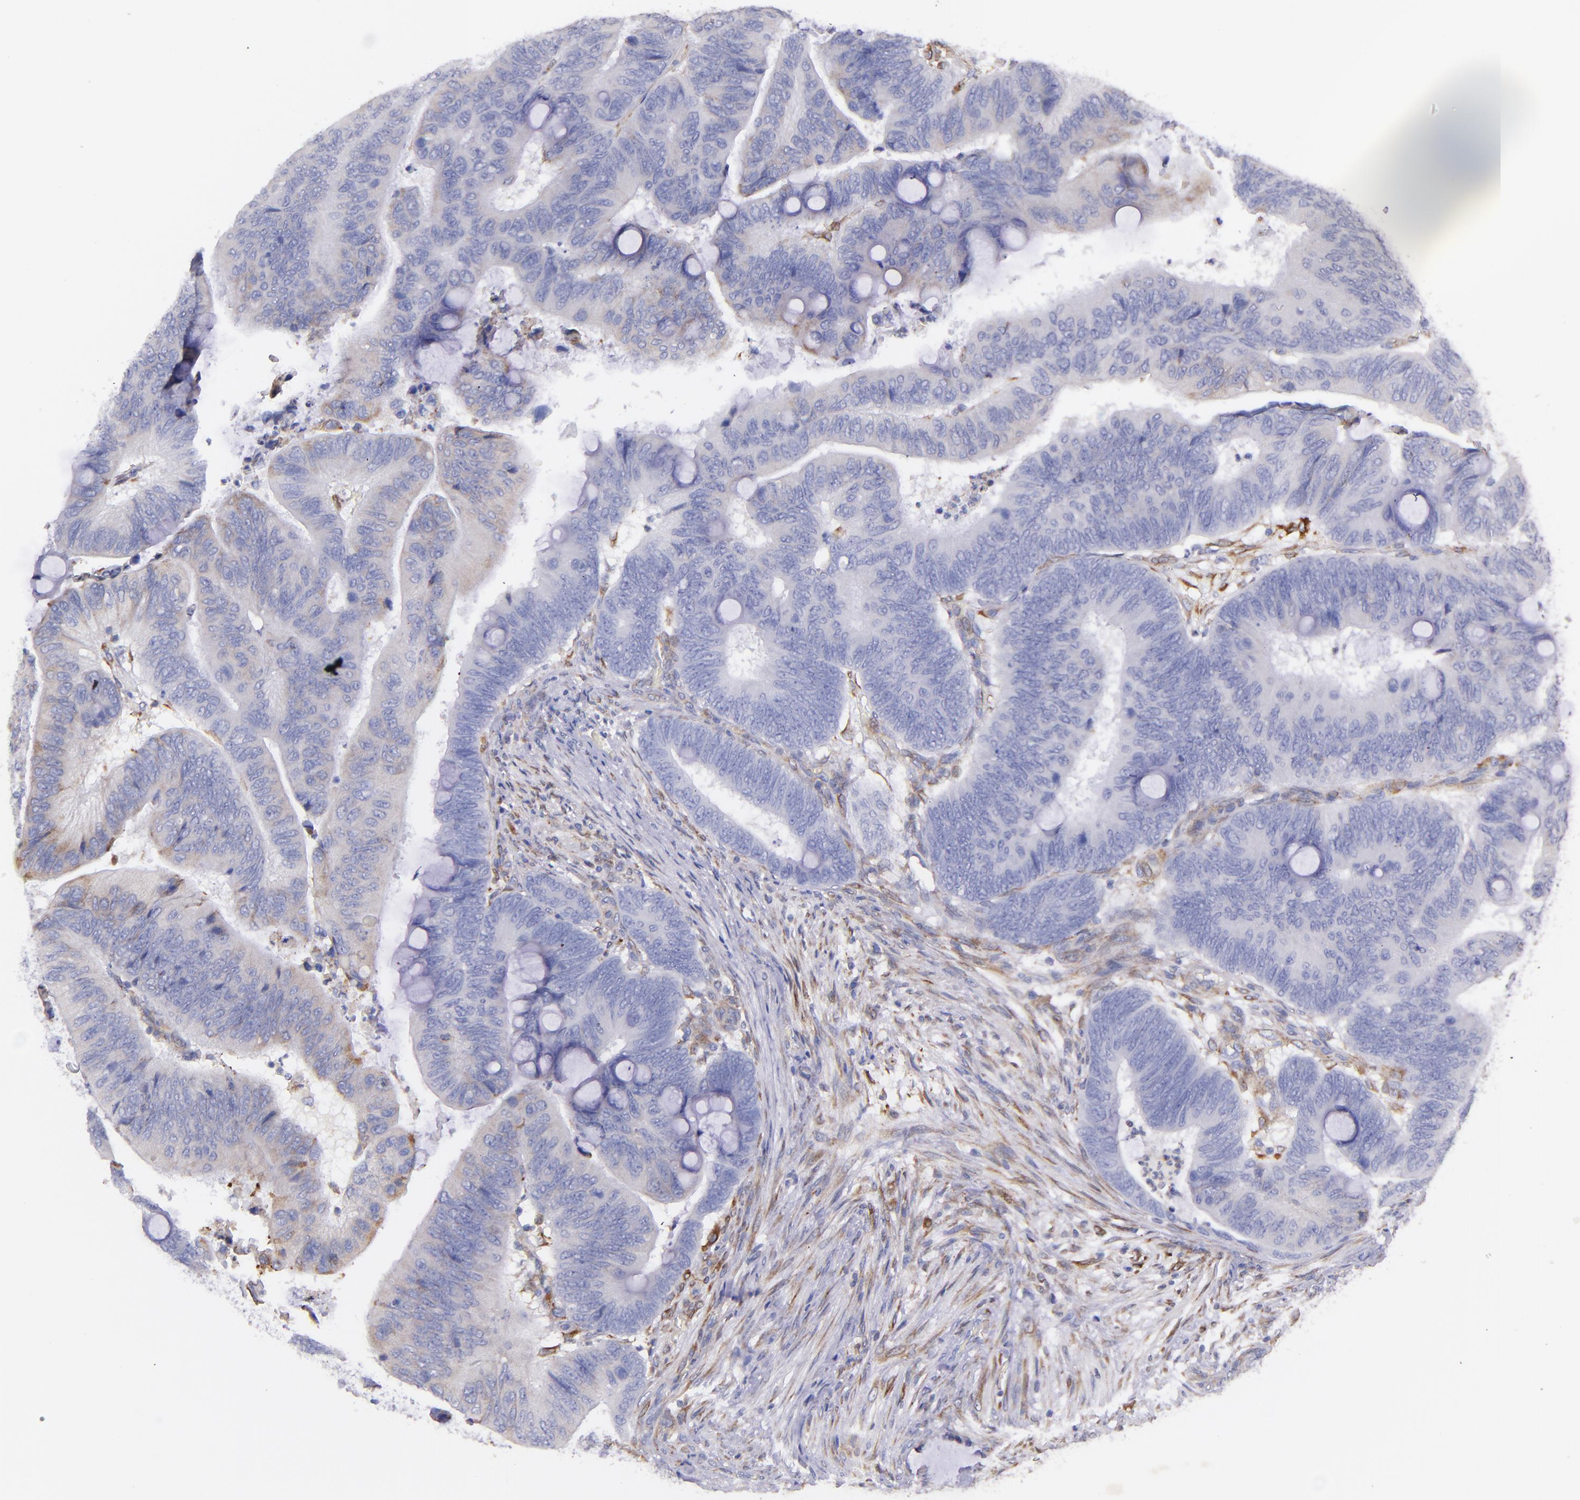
{"staining": {"intensity": "weak", "quantity": "<25%", "location": "cytoplasmic/membranous"}, "tissue": "colorectal cancer", "cell_type": "Tumor cells", "image_type": "cancer", "snomed": [{"axis": "morphology", "description": "Normal tissue, NOS"}, {"axis": "morphology", "description": "Adenocarcinoma, NOS"}, {"axis": "topography", "description": "Rectum"}], "caption": "The micrograph exhibits no significant expression in tumor cells of adenocarcinoma (colorectal).", "gene": "RET", "patient": {"sex": "male", "age": 92}}